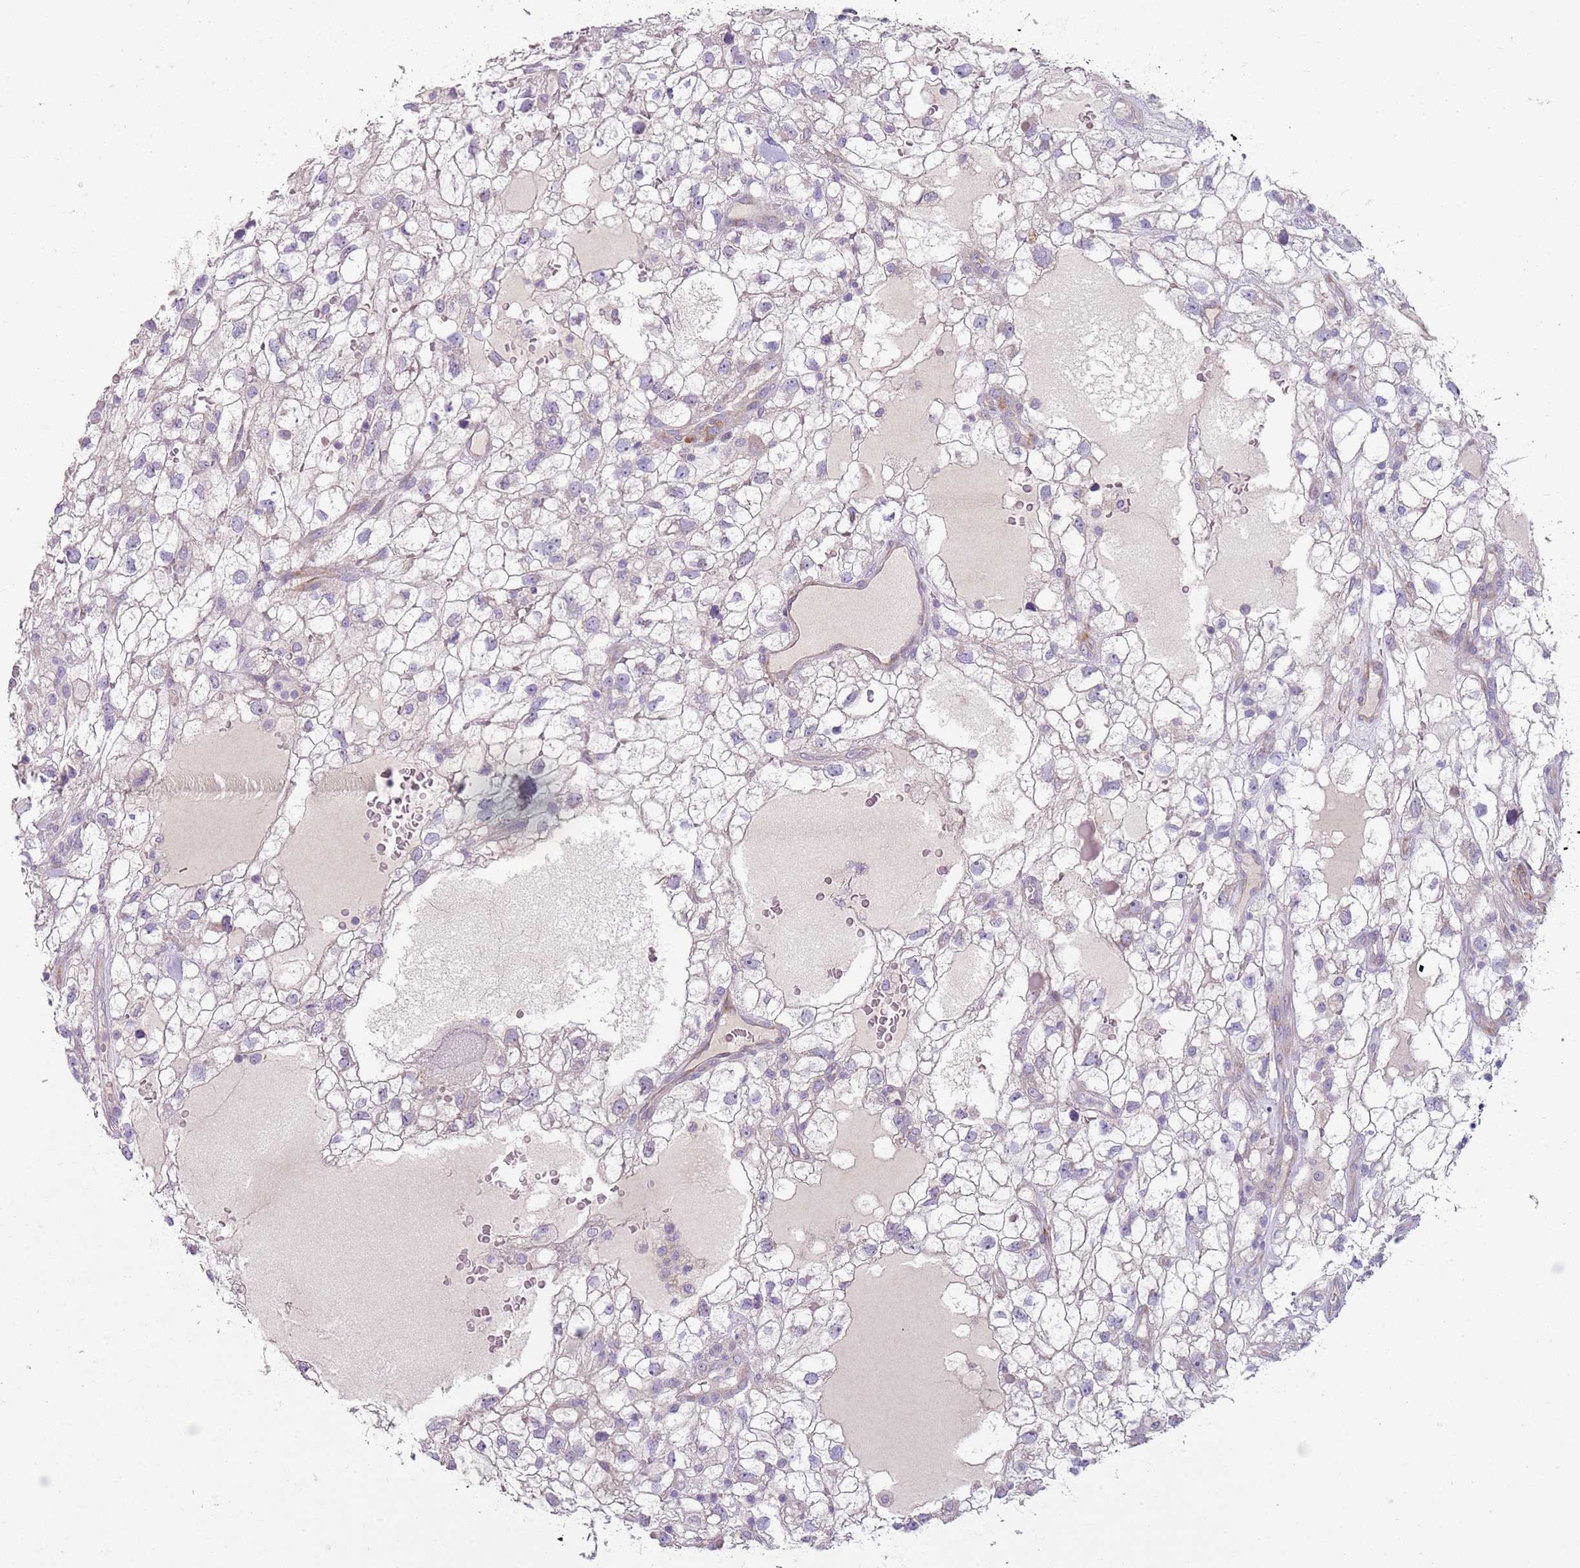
{"staining": {"intensity": "negative", "quantity": "none", "location": "none"}, "tissue": "renal cancer", "cell_type": "Tumor cells", "image_type": "cancer", "snomed": [{"axis": "morphology", "description": "Adenocarcinoma, NOS"}, {"axis": "topography", "description": "Kidney"}], "caption": "Immunohistochemistry (IHC) histopathology image of neoplastic tissue: human adenocarcinoma (renal) stained with DAB reveals no significant protein staining in tumor cells.", "gene": "ZNF583", "patient": {"sex": "male", "age": 59}}